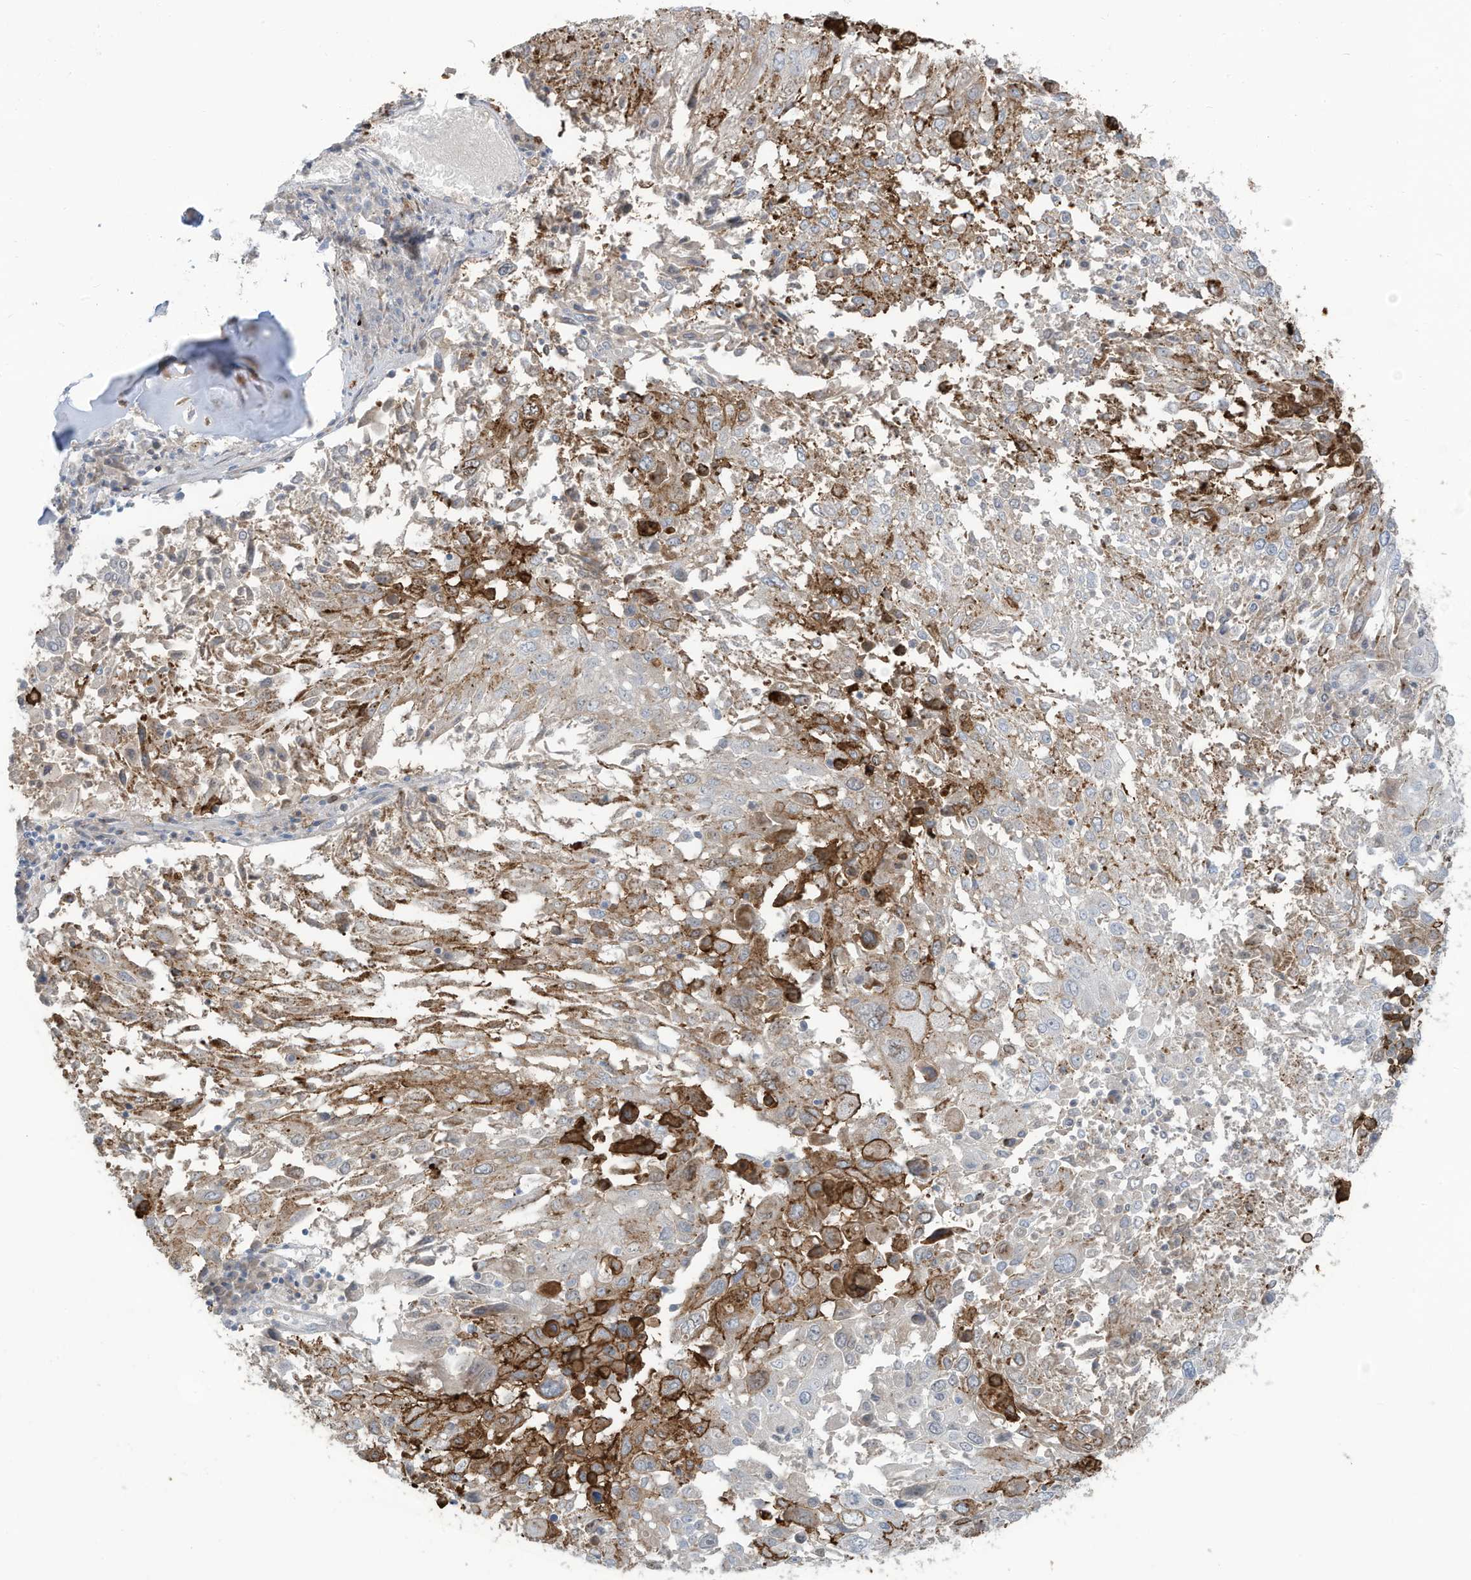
{"staining": {"intensity": "moderate", "quantity": "<25%", "location": "cytoplasmic/membranous"}, "tissue": "lung cancer", "cell_type": "Tumor cells", "image_type": "cancer", "snomed": [{"axis": "morphology", "description": "Squamous cell carcinoma, NOS"}, {"axis": "topography", "description": "Lung"}], "caption": "Protein expression analysis of human lung cancer (squamous cell carcinoma) reveals moderate cytoplasmic/membranous expression in approximately <25% of tumor cells.", "gene": "NOTO", "patient": {"sex": "male", "age": 65}}